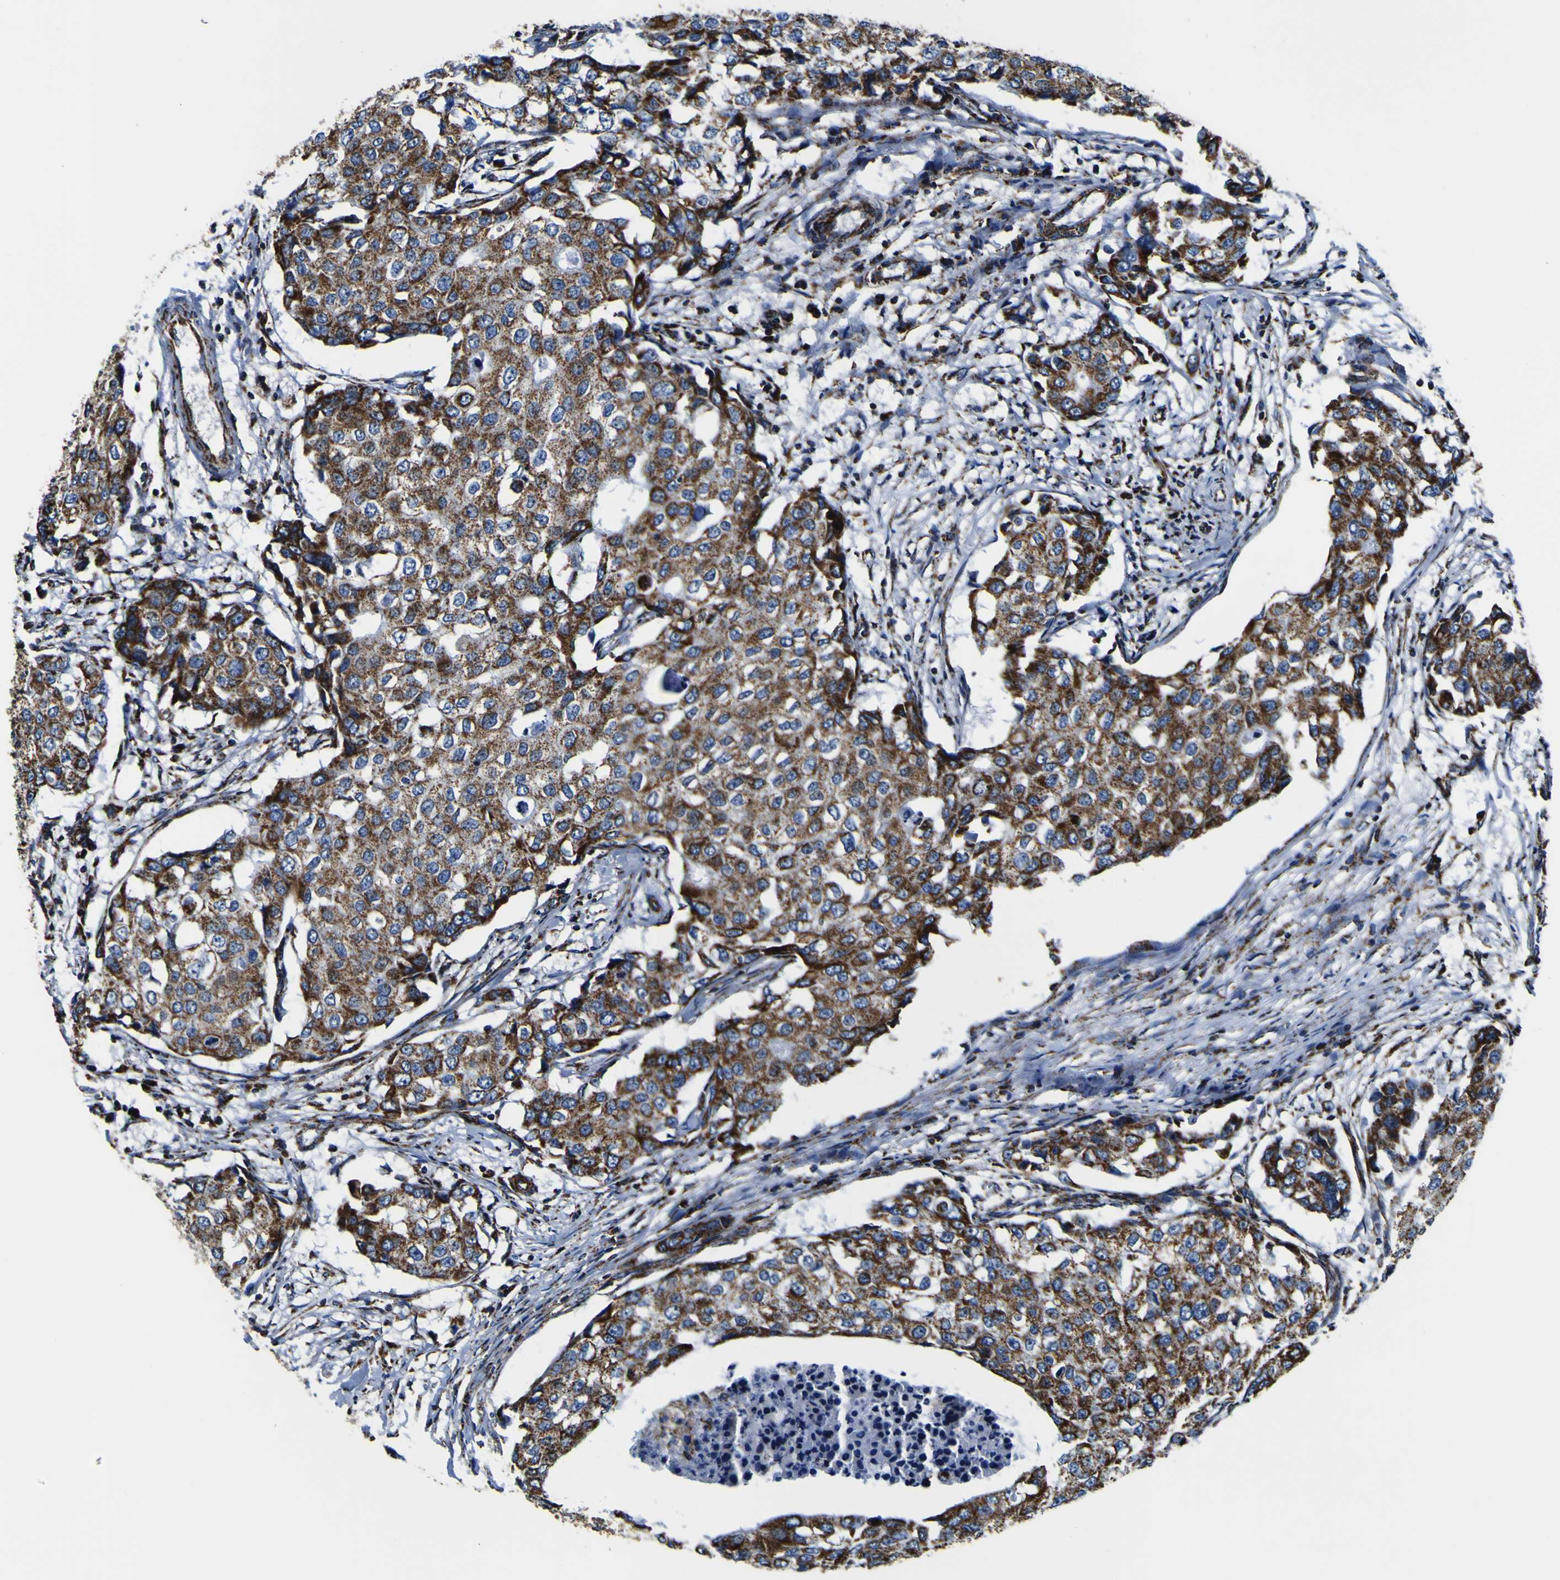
{"staining": {"intensity": "strong", "quantity": ">75%", "location": "cytoplasmic/membranous"}, "tissue": "breast cancer", "cell_type": "Tumor cells", "image_type": "cancer", "snomed": [{"axis": "morphology", "description": "Duct carcinoma"}, {"axis": "topography", "description": "Breast"}], "caption": "Immunohistochemical staining of human infiltrating ductal carcinoma (breast) demonstrates high levels of strong cytoplasmic/membranous staining in about >75% of tumor cells.", "gene": "PTRH2", "patient": {"sex": "female", "age": 27}}